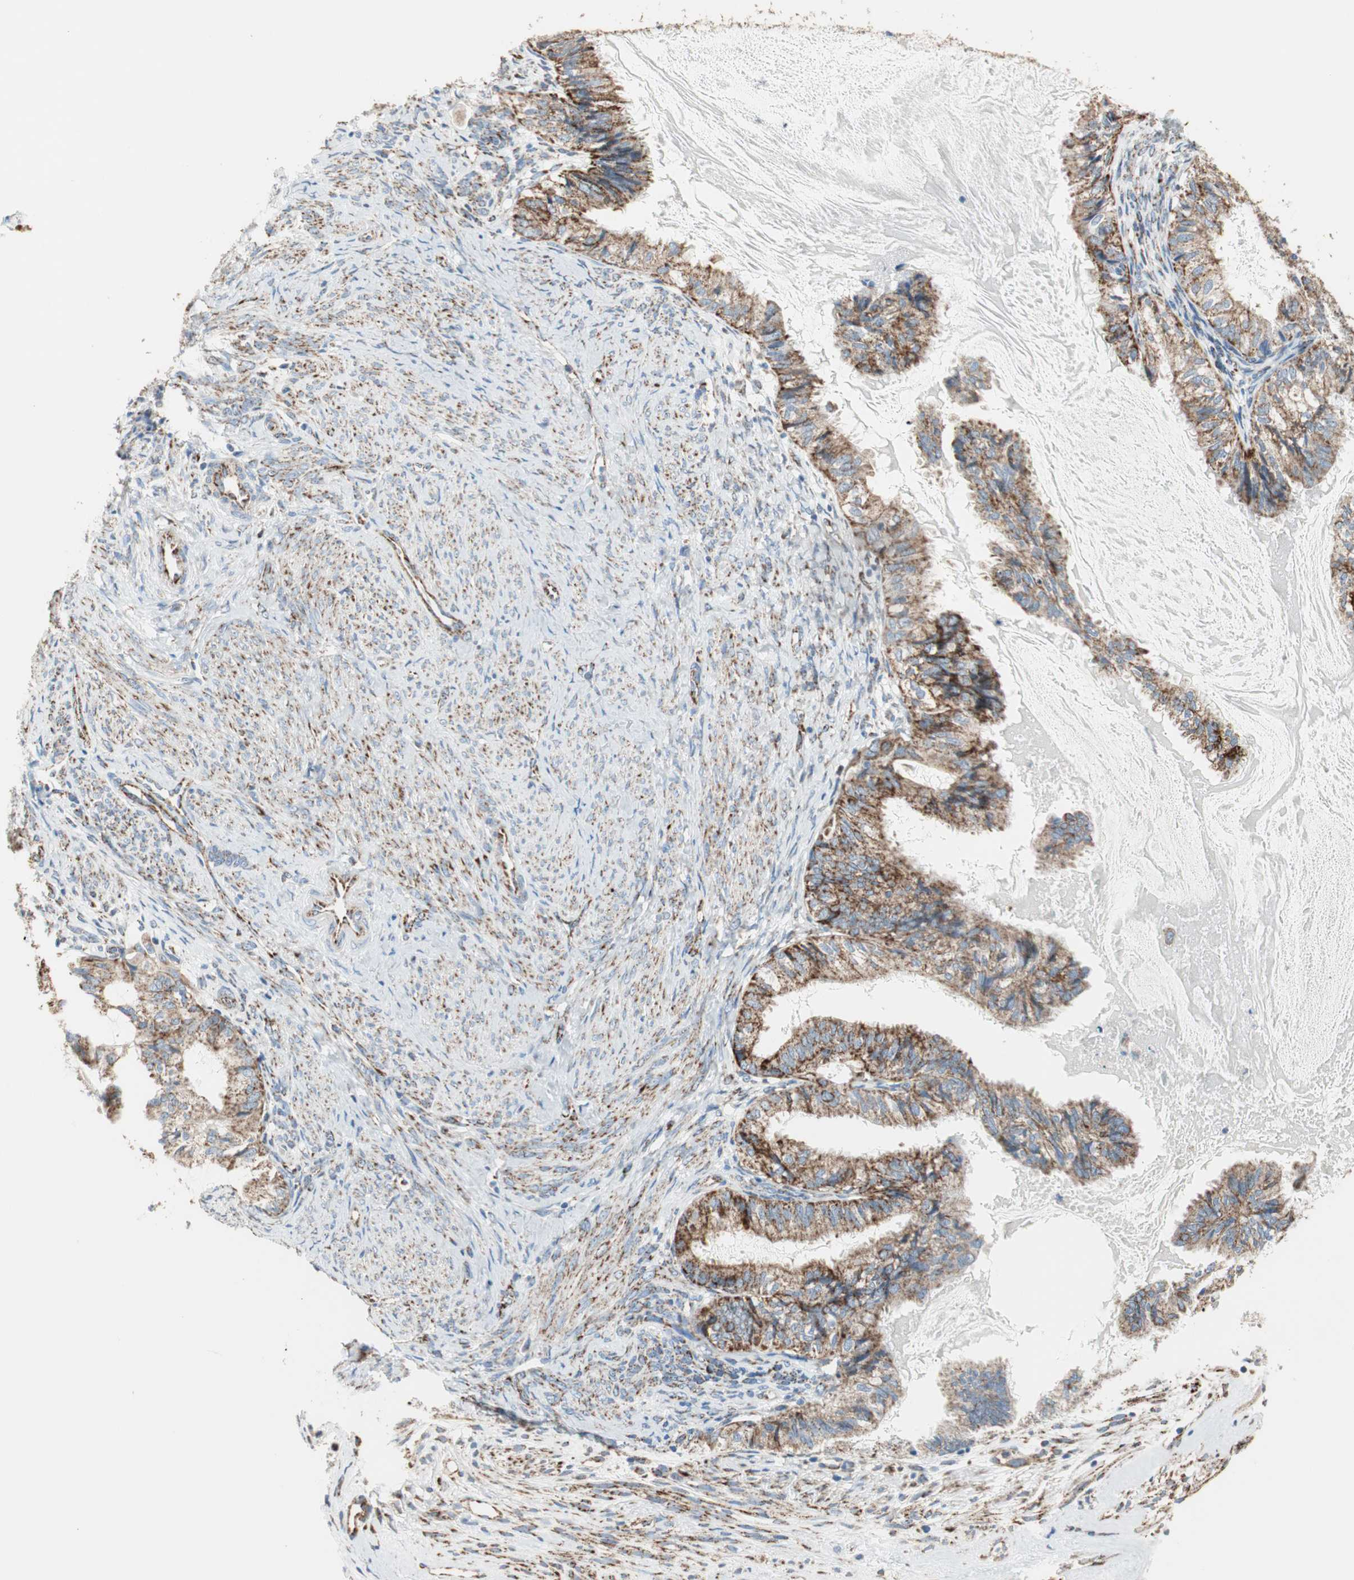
{"staining": {"intensity": "strong", "quantity": ">75%", "location": "cytoplasmic/membranous"}, "tissue": "cervical cancer", "cell_type": "Tumor cells", "image_type": "cancer", "snomed": [{"axis": "morphology", "description": "Normal tissue, NOS"}, {"axis": "morphology", "description": "Adenocarcinoma, NOS"}, {"axis": "topography", "description": "Cervix"}, {"axis": "topography", "description": "Endometrium"}], "caption": "Immunohistochemical staining of cervical adenocarcinoma exhibits high levels of strong cytoplasmic/membranous protein positivity in about >75% of tumor cells.", "gene": "TST", "patient": {"sex": "female", "age": 86}}